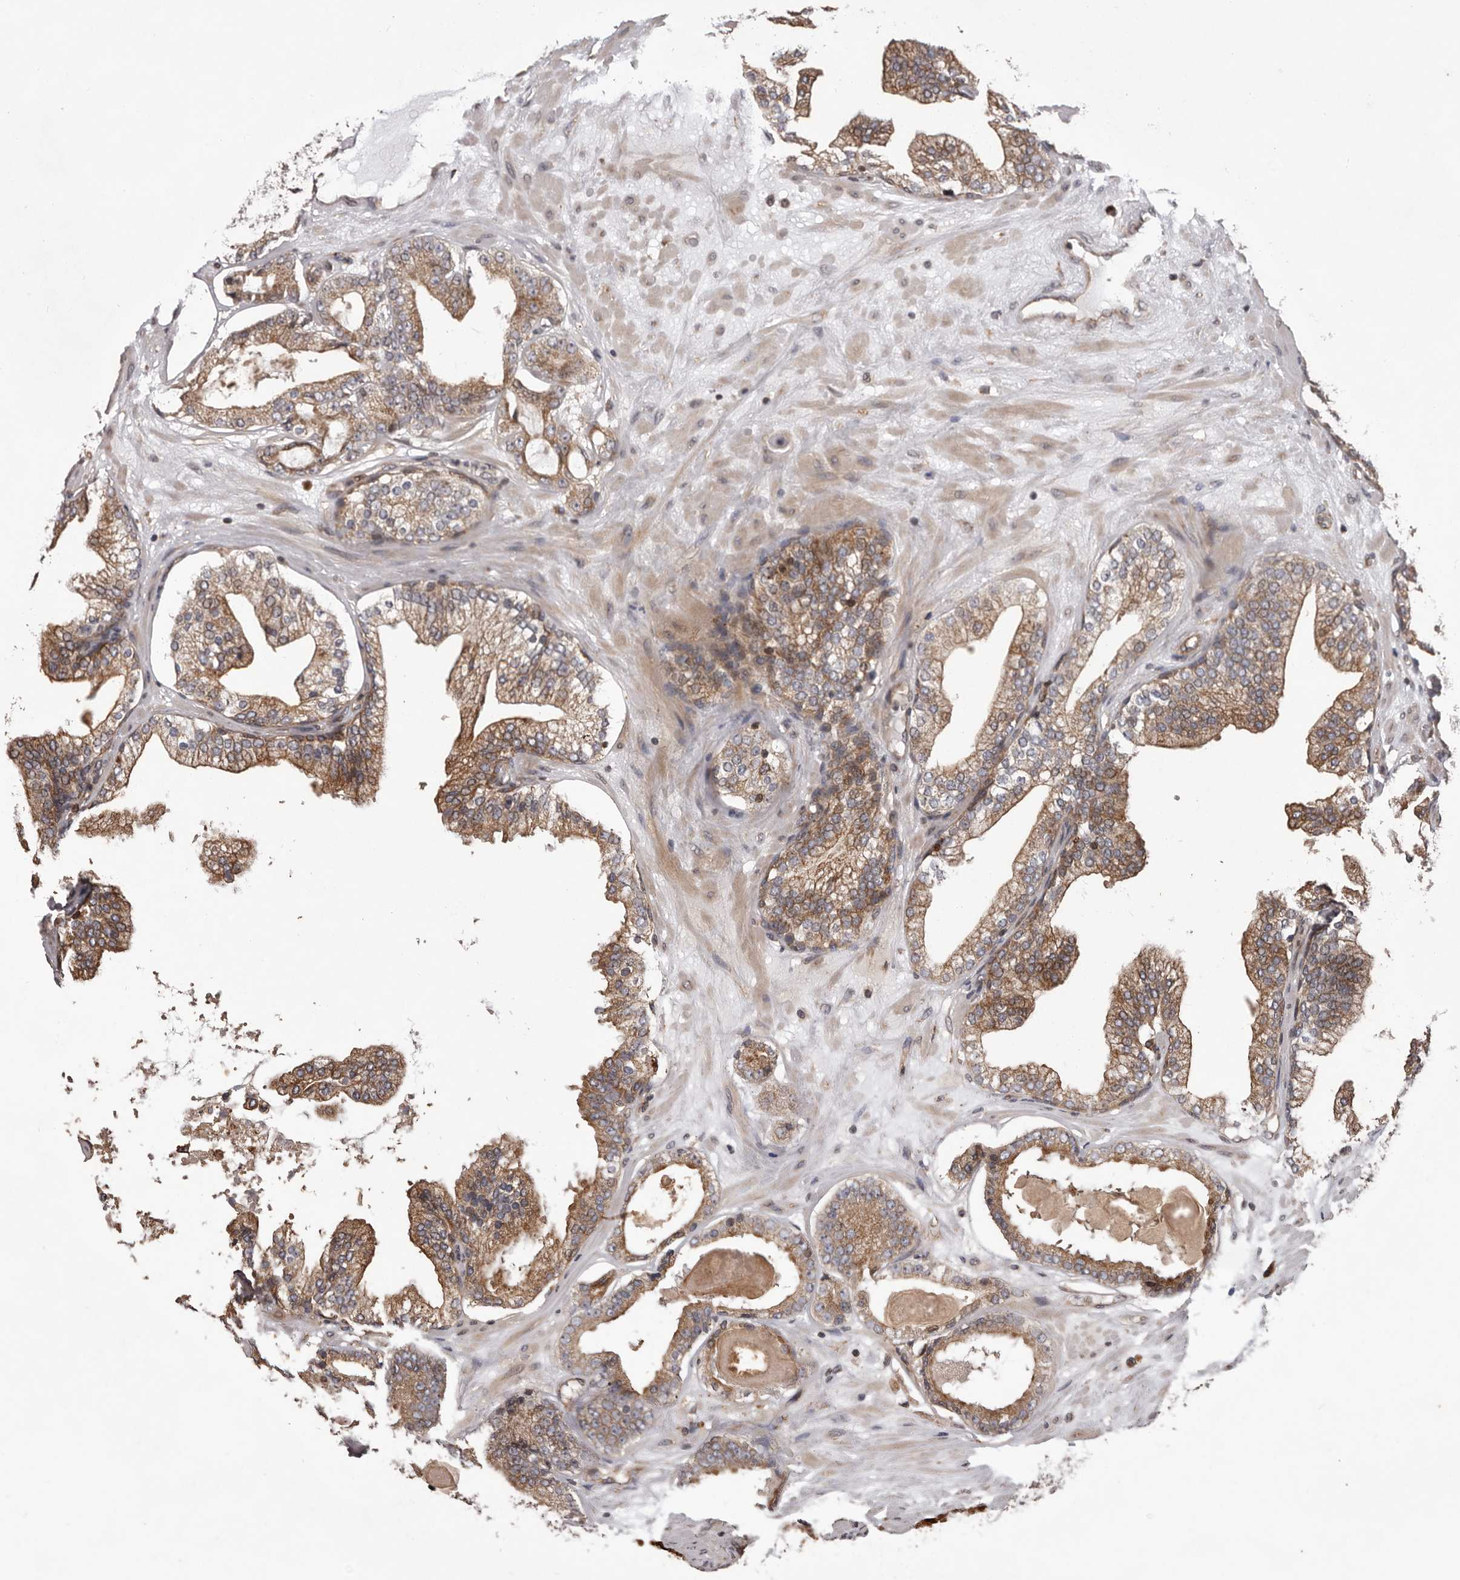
{"staining": {"intensity": "moderate", "quantity": ">75%", "location": "cytoplasmic/membranous"}, "tissue": "prostate cancer", "cell_type": "Tumor cells", "image_type": "cancer", "snomed": [{"axis": "morphology", "description": "Adenocarcinoma, High grade"}, {"axis": "topography", "description": "Prostate"}], "caption": "Protein staining reveals moderate cytoplasmic/membranous positivity in approximately >75% of tumor cells in adenocarcinoma (high-grade) (prostate).", "gene": "GADD45B", "patient": {"sex": "male", "age": 68}}